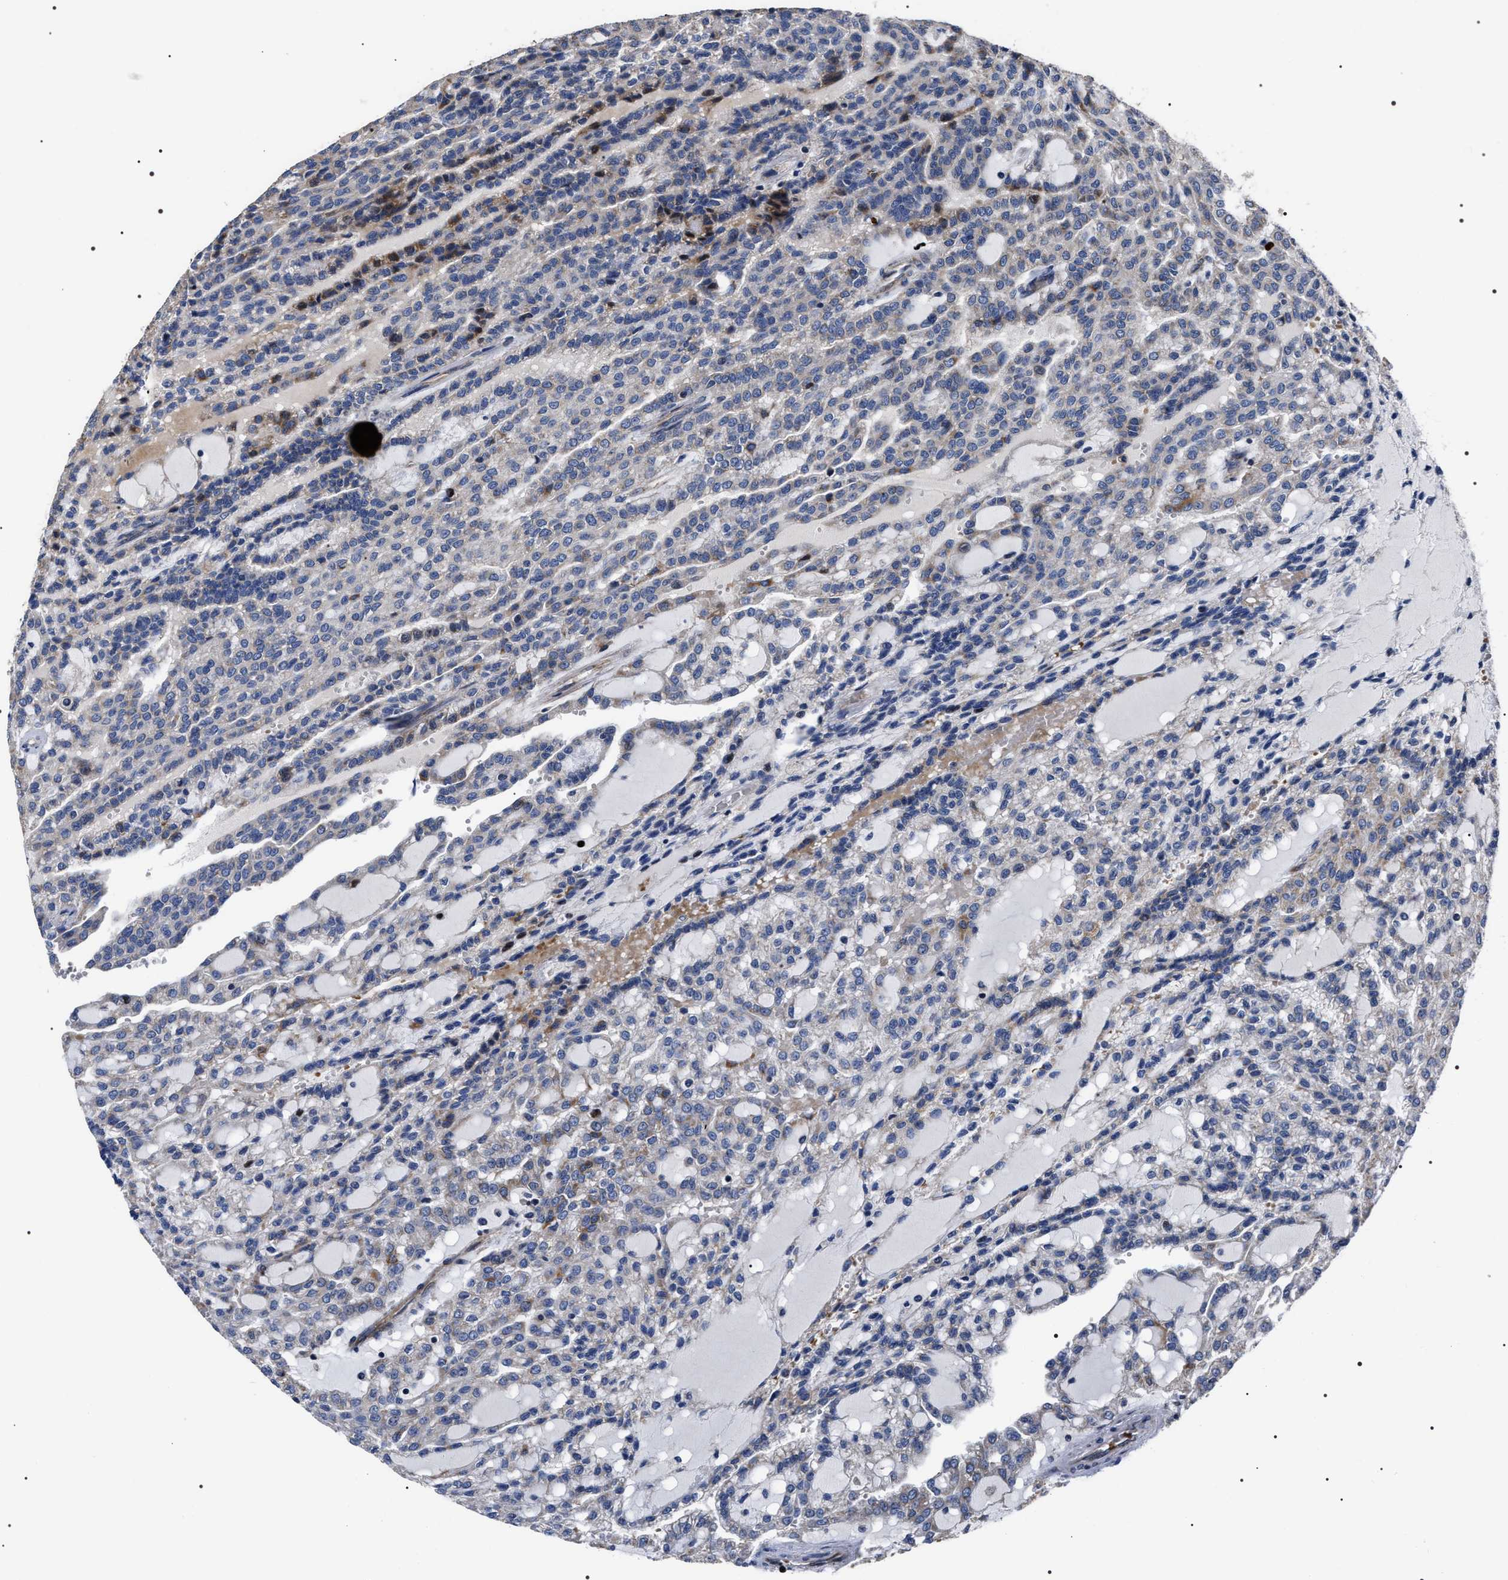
{"staining": {"intensity": "moderate", "quantity": "<25%", "location": "cytoplasmic/membranous"}, "tissue": "renal cancer", "cell_type": "Tumor cells", "image_type": "cancer", "snomed": [{"axis": "morphology", "description": "Adenocarcinoma, NOS"}, {"axis": "topography", "description": "Kidney"}], "caption": "The photomicrograph shows immunohistochemical staining of renal cancer (adenocarcinoma). There is moderate cytoplasmic/membranous staining is identified in approximately <25% of tumor cells.", "gene": "MIS18A", "patient": {"sex": "male", "age": 63}}